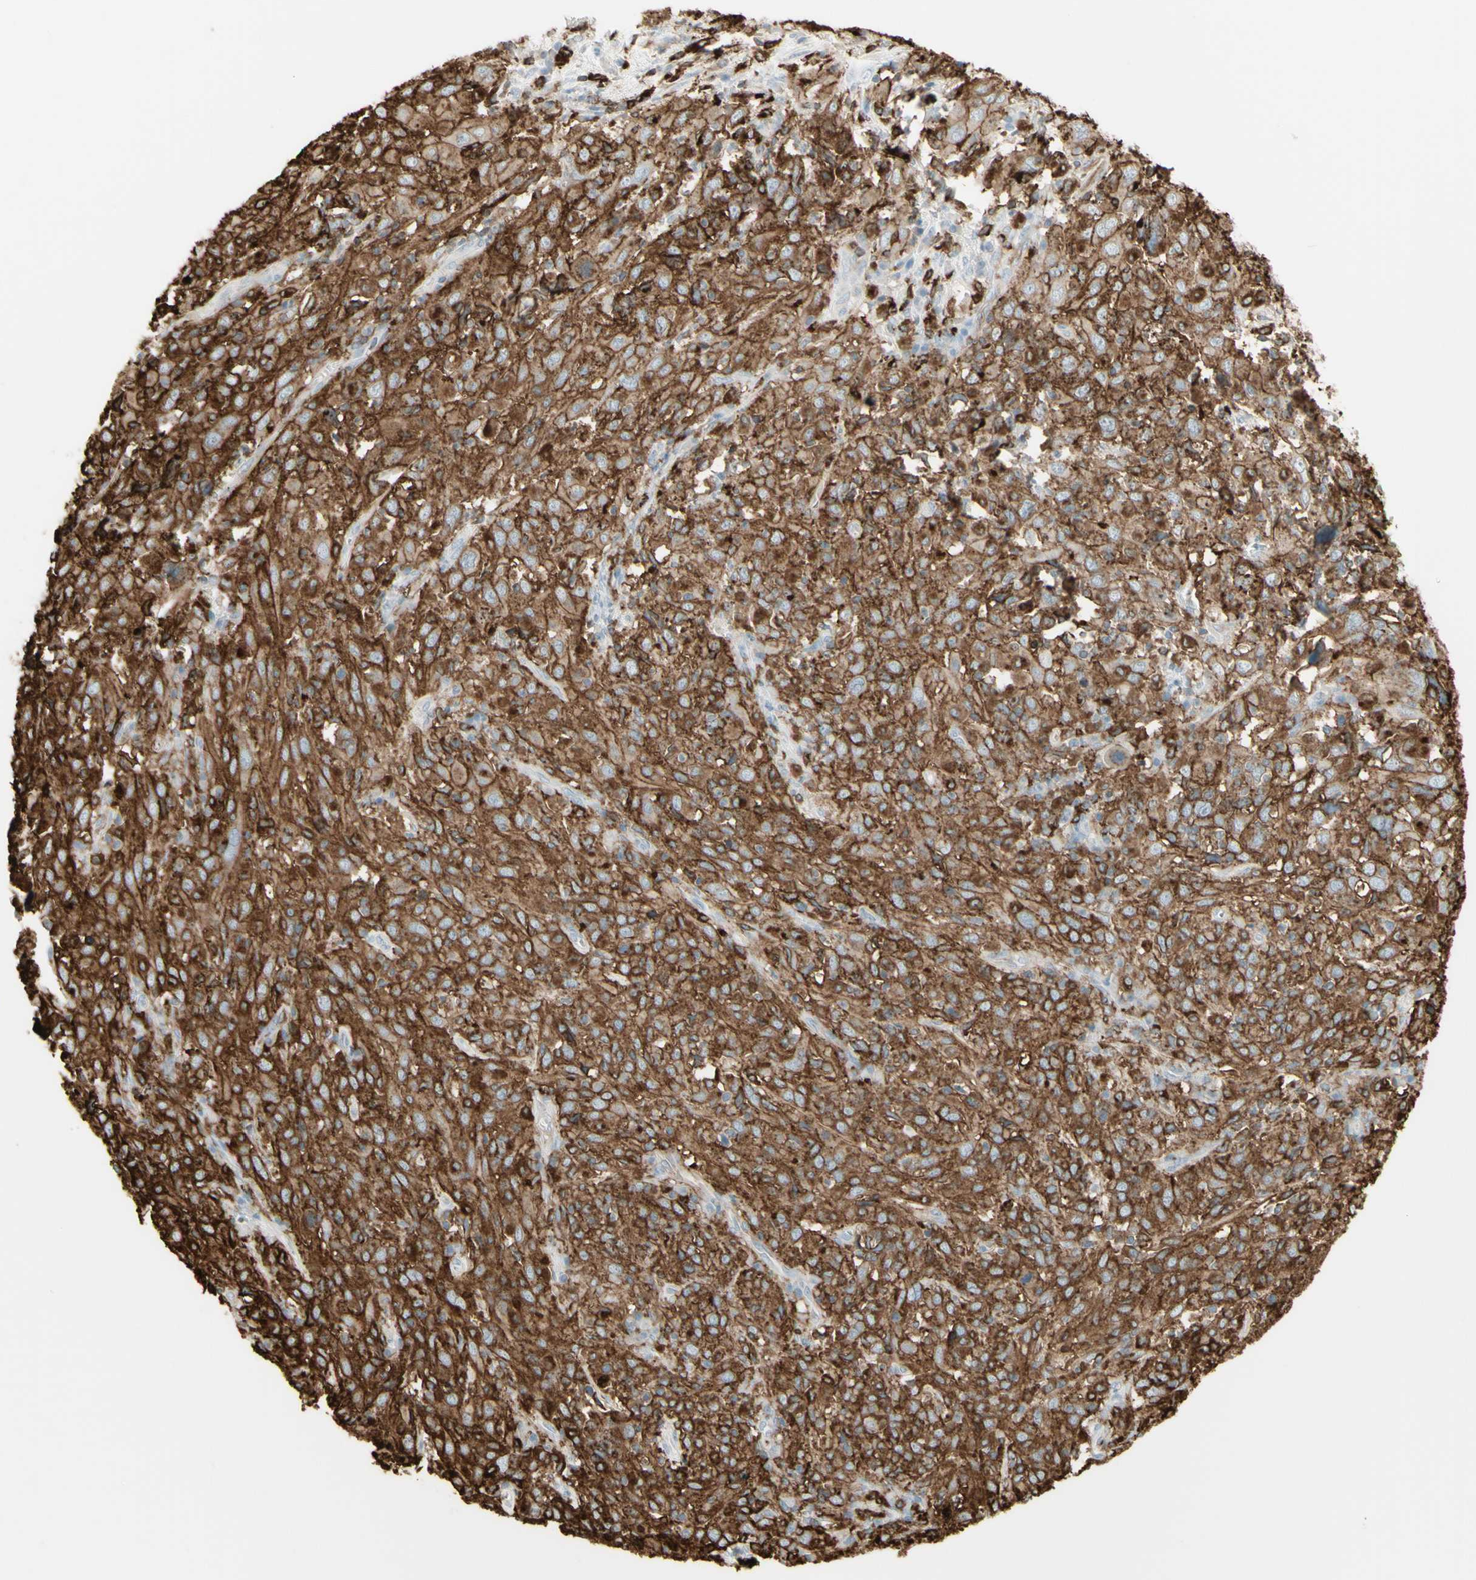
{"staining": {"intensity": "moderate", "quantity": ">75%", "location": "cytoplasmic/membranous"}, "tissue": "cervical cancer", "cell_type": "Tumor cells", "image_type": "cancer", "snomed": [{"axis": "morphology", "description": "Squamous cell carcinoma, NOS"}, {"axis": "topography", "description": "Cervix"}], "caption": "Protein expression analysis of cervical cancer (squamous cell carcinoma) reveals moderate cytoplasmic/membranous positivity in approximately >75% of tumor cells. The protein of interest is stained brown, and the nuclei are stained in blue (DAB (3,3'-diaminobenzidine) IHC with brightfield microscopy, high magnification).", "gene": "HLA-DPB1", "patient": {"sex": "female", "age": 46}}